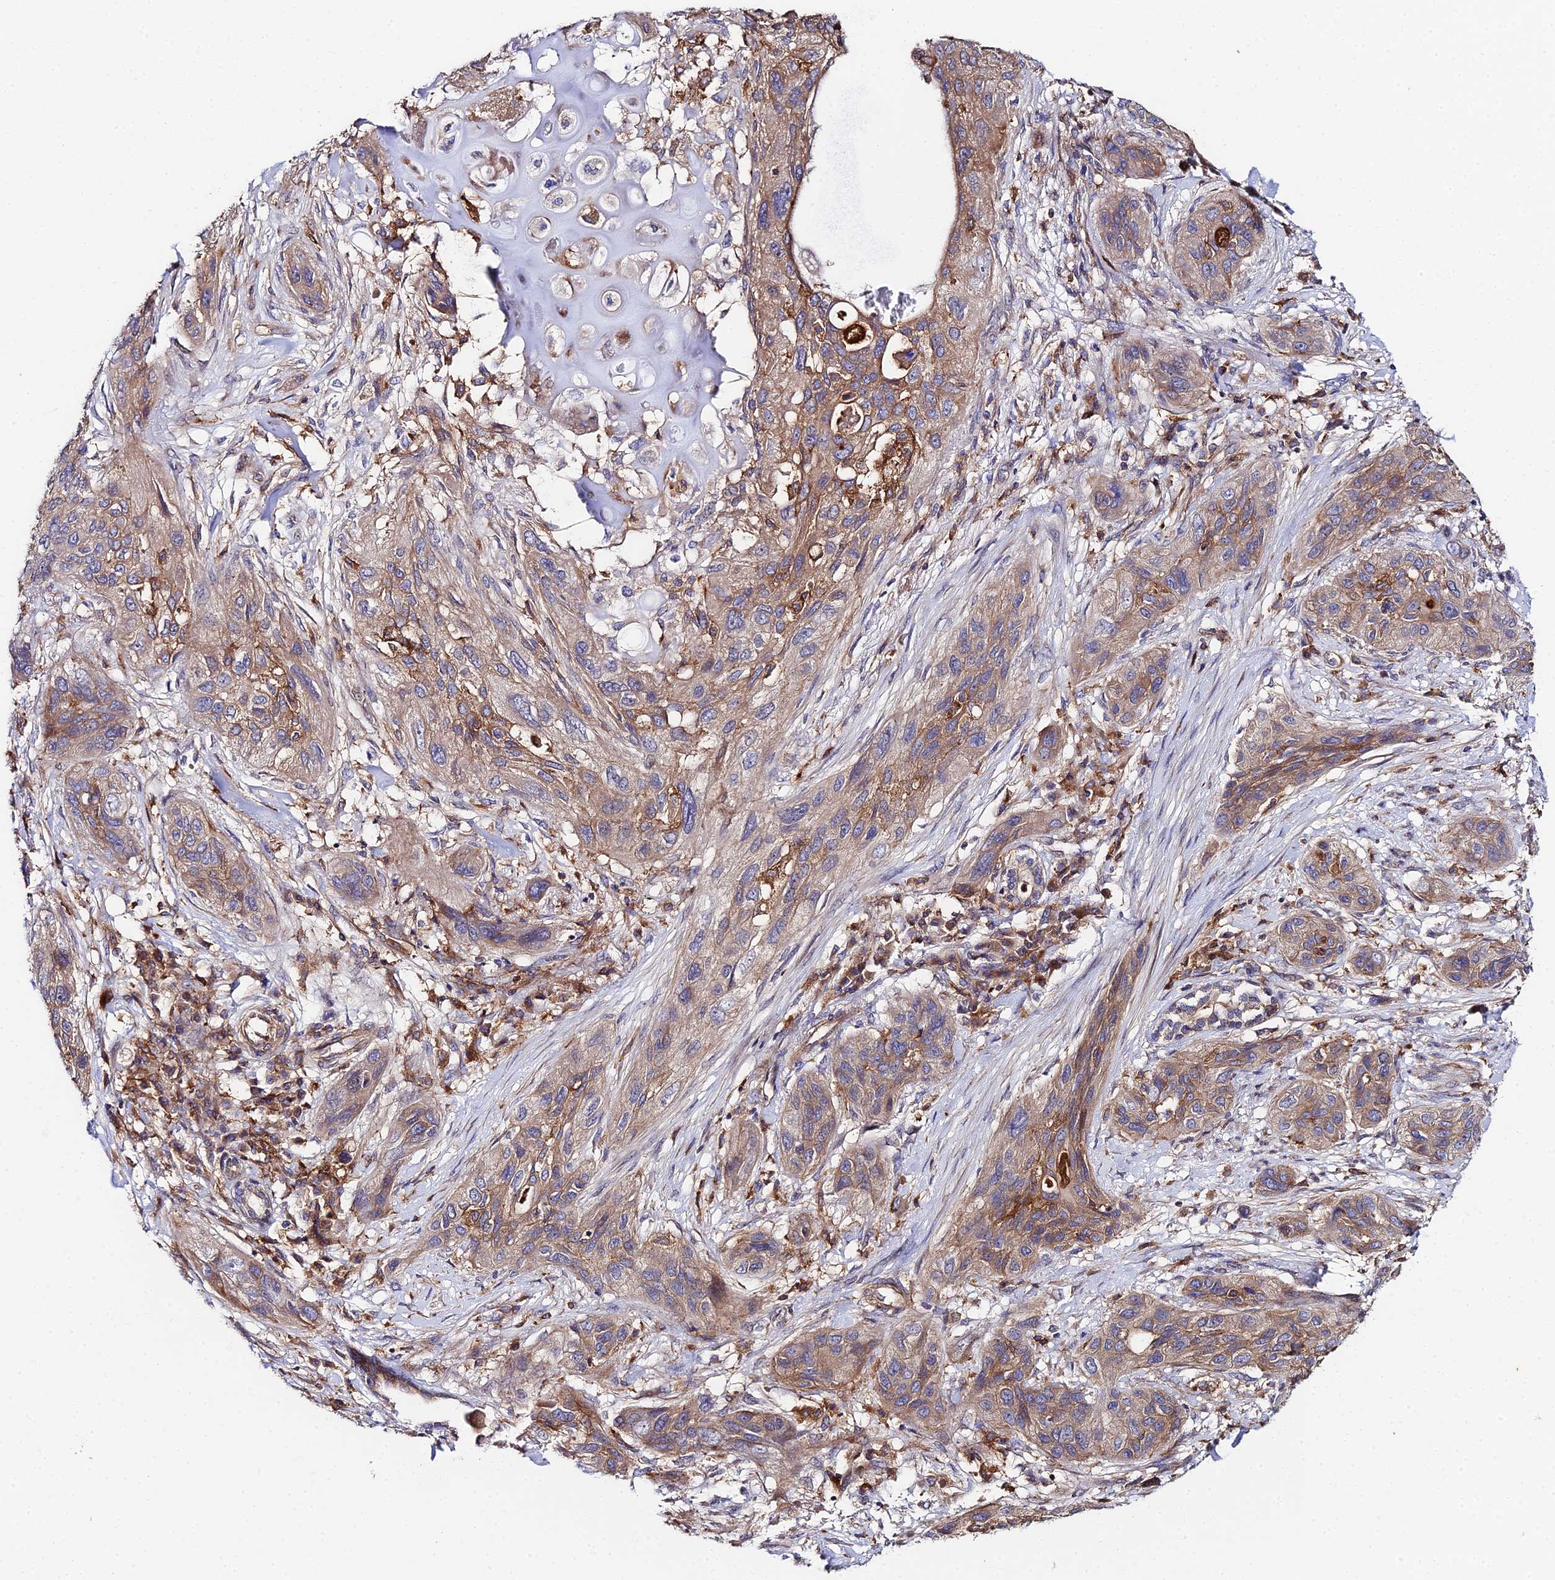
{"staining": {"intensity": "moderate", "quantity": "25%-75%", "location": "cytoplasmic/membranous"}, "tissue": "lung cancer", "cell_type": "Tumor cells", "image_type": "cancer", "snomed": [{"axis": "morphology", "description": "Squamous cell carcinoma, NOS"}, {"axis": "topography", "description": "Lung"}], "caption": "Lung squamous cell carcinoma was stained to show a protein in brown. There is medium levels of moderate cytoplasmic/membranous expression in approximately 25%-75% of tumor cells.", "gene": "GNG5B", "patient": {"sex": "female", "age": 70}}